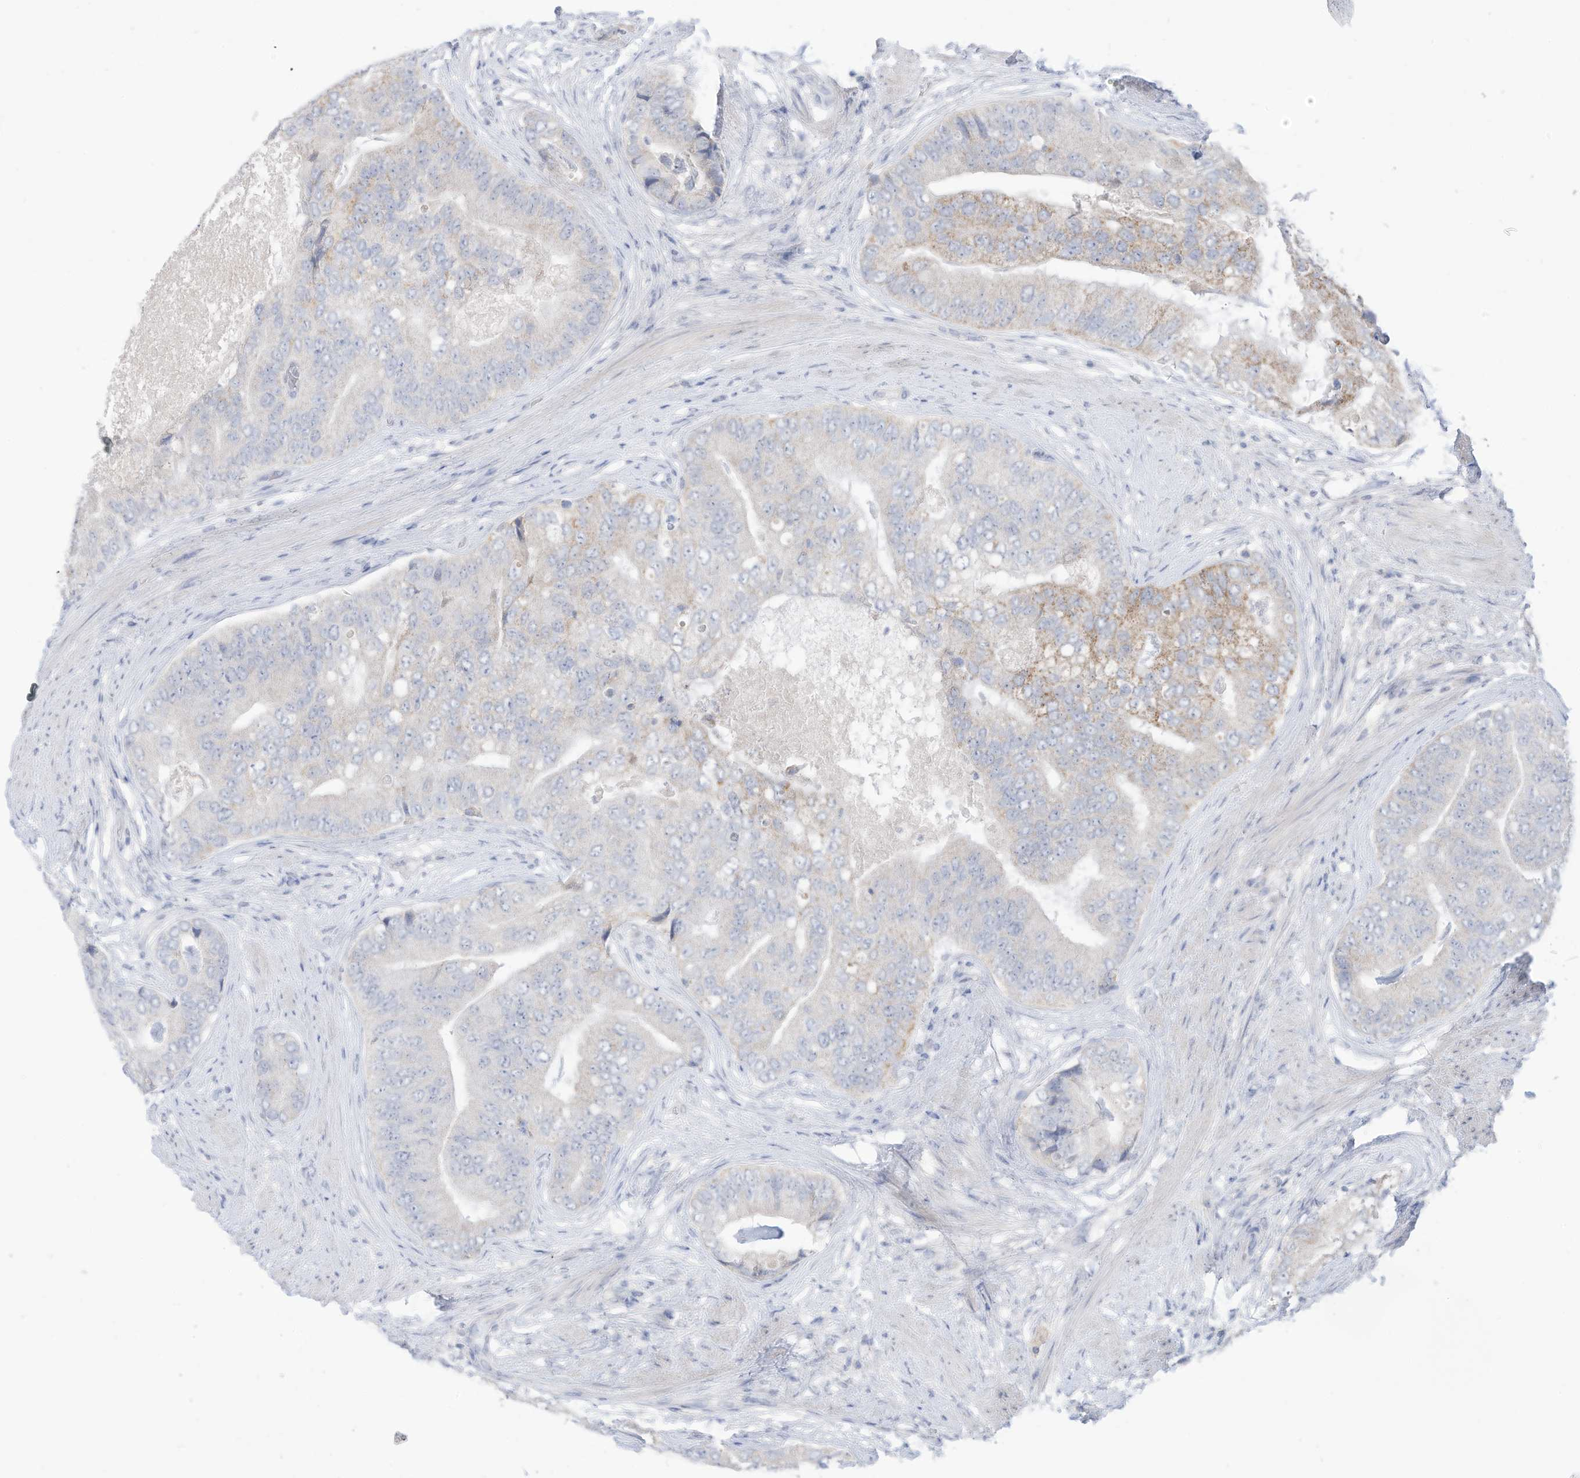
{"staining": {"intensity": "negative", "quantity": "none", "location": "none"}, "tissue": "prostate cancer", "cell_type": "Tumor cells", "image_type": "cancer", "snomed": [{"axis": "morphology", "description": "Adenocarcinoma, High grade"}, {"axis": "topography", "description": "Prostate"}], "caption": "Tumor cells show no significant protein expression in high-grade adenocarcinoma (prostate).", "gene": "OGT", "patient": {"sex": "male", "age": 70}}